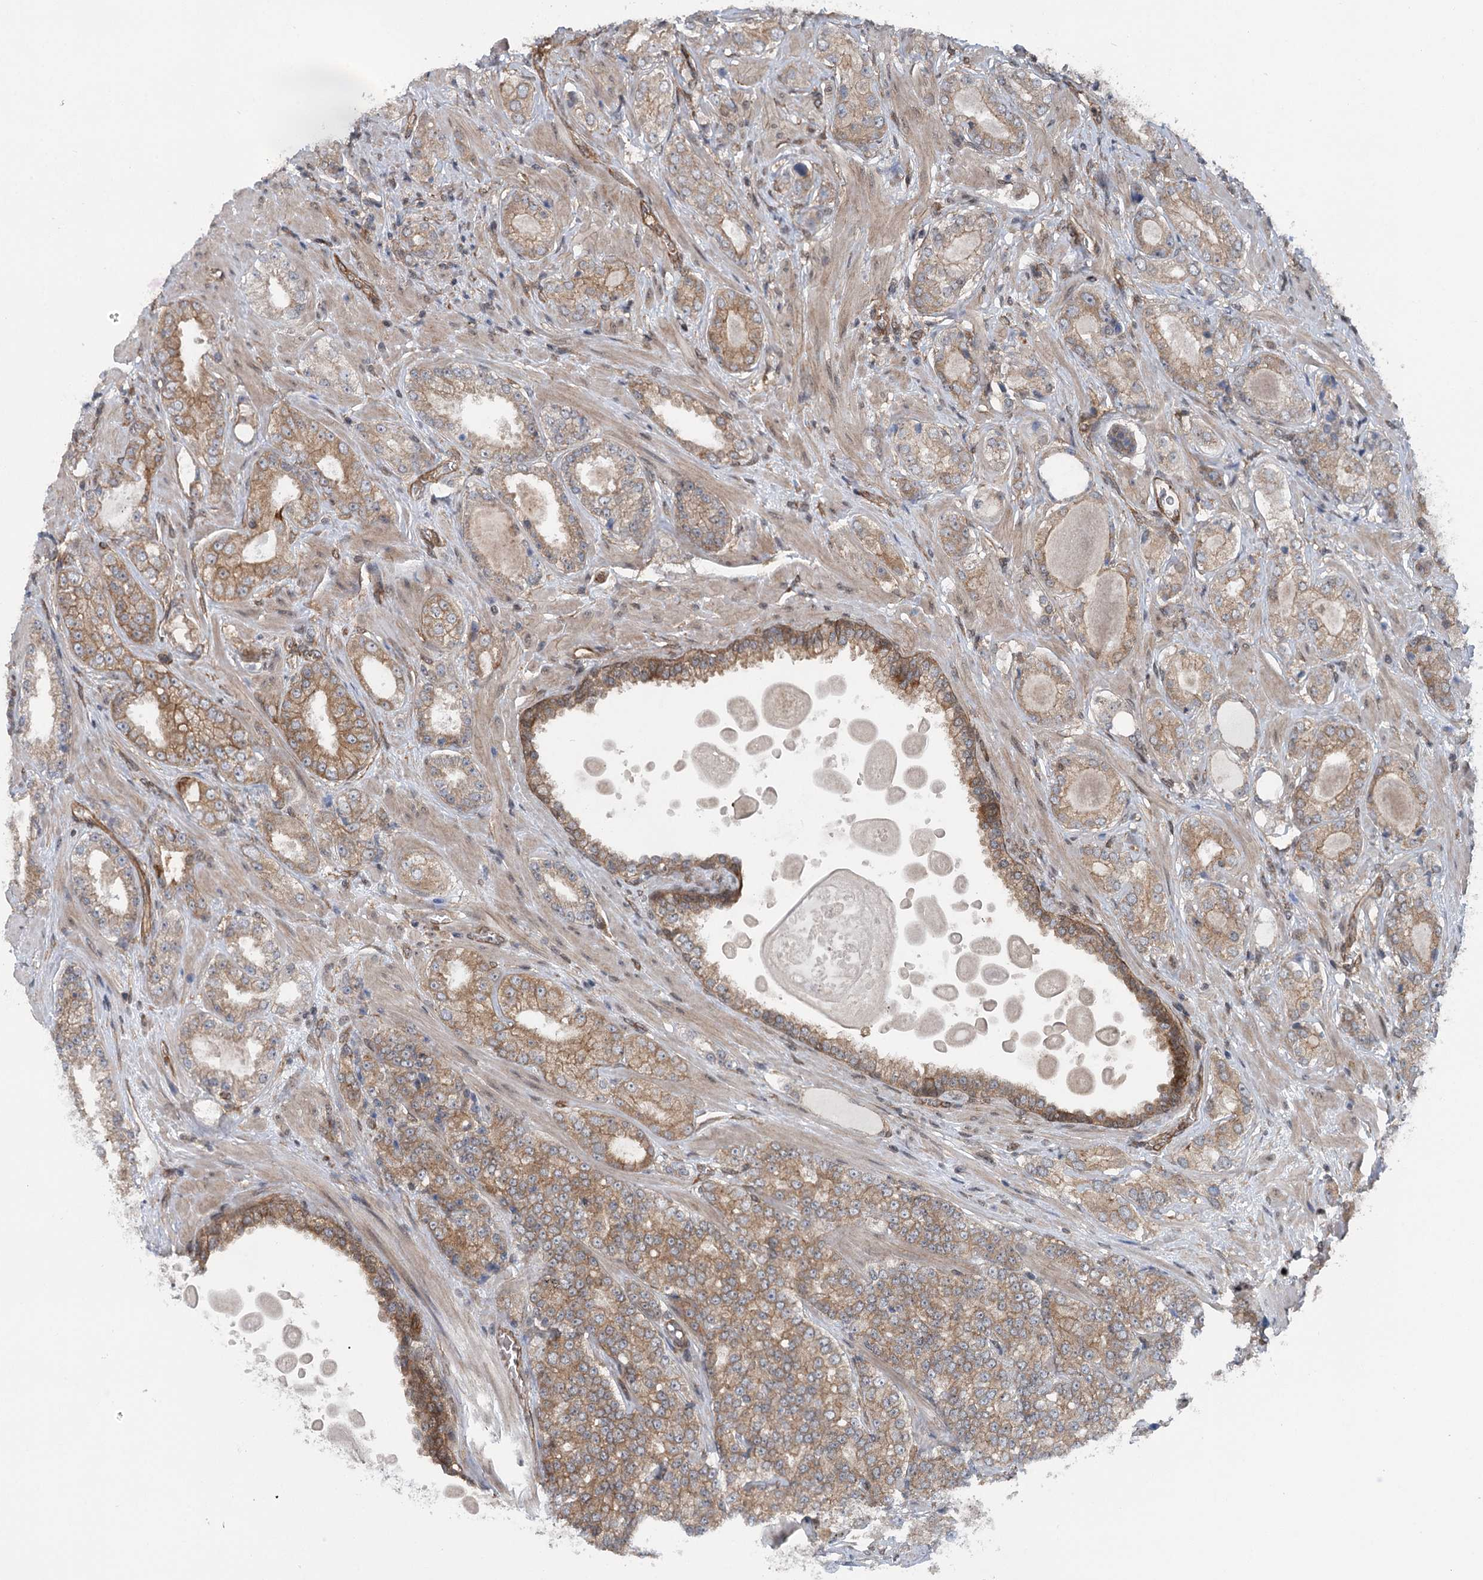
{"staining": {"intensity": "moderate", "quantity": ">75%", "location": "cytoplasmic/membranous"}, "tissue": "prostate cancer", "cell_type": "Tumor cells", "image_type": "cancer", "snomed": [{"axis": "morphology", "description": "Normal tissue, NOS"}, {"axis": "morphology", "description": "Adenocarcinoma, High grade"}, {"axis": "topography", "description": "Prostate"}], "caption": "This photomicrograph displays prostate cancer (adenocarcinoma (high-grade)) stained with immunohistochemistry (IHC) to label a protein in brown. The cytoplasmic/membranous of tumor cells show moderate positivity for the protein. Nuclei are counter-stained blue.", "gene": "IQSEC1", "patient": {"sex": "male", "age": 83}}